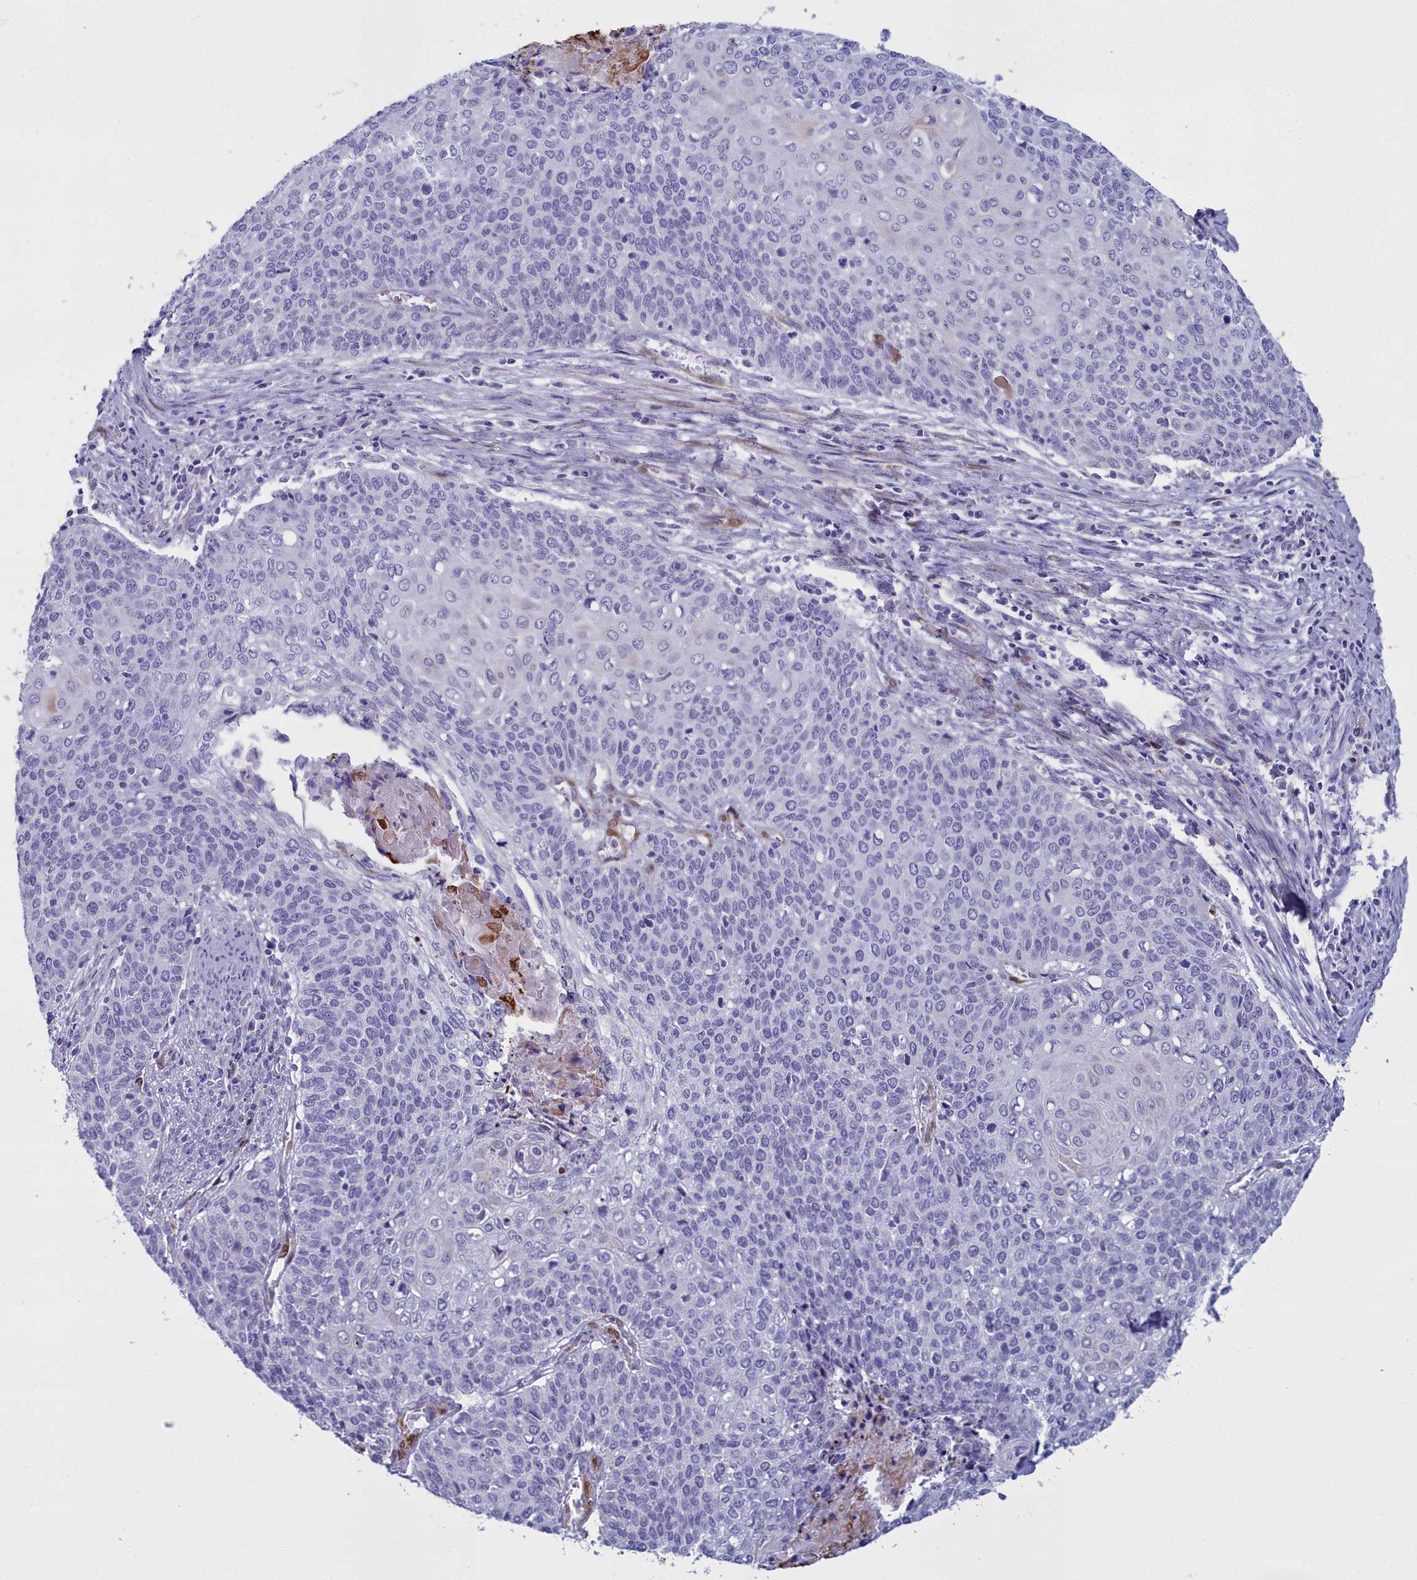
{"staining": {"intensity": "negative", "quantity": "none", "location": "none"}, "tissue": "cervical cancer", "cell_type": "Tumor cells", "image_type": "cancer", "snomed": [{"axis": "morphology", "description": "Squamous cell carcinoma, NOS"}, {"axis": "topography", "description": "Cervix"}], "caption": "IHC histopathology image of neoplastic tissue: cervical squamous cell carcinoma stained with DAB exhibits no significant protein staining in tumor cells. The staining was performed using DAB to visualize the protein expression in brown, while the nuclei were stained in blue with hematoxylin (Magnification: 20x).", "gene": "PPP1R14A", "patient": {"sex": "female", "age": 39}}